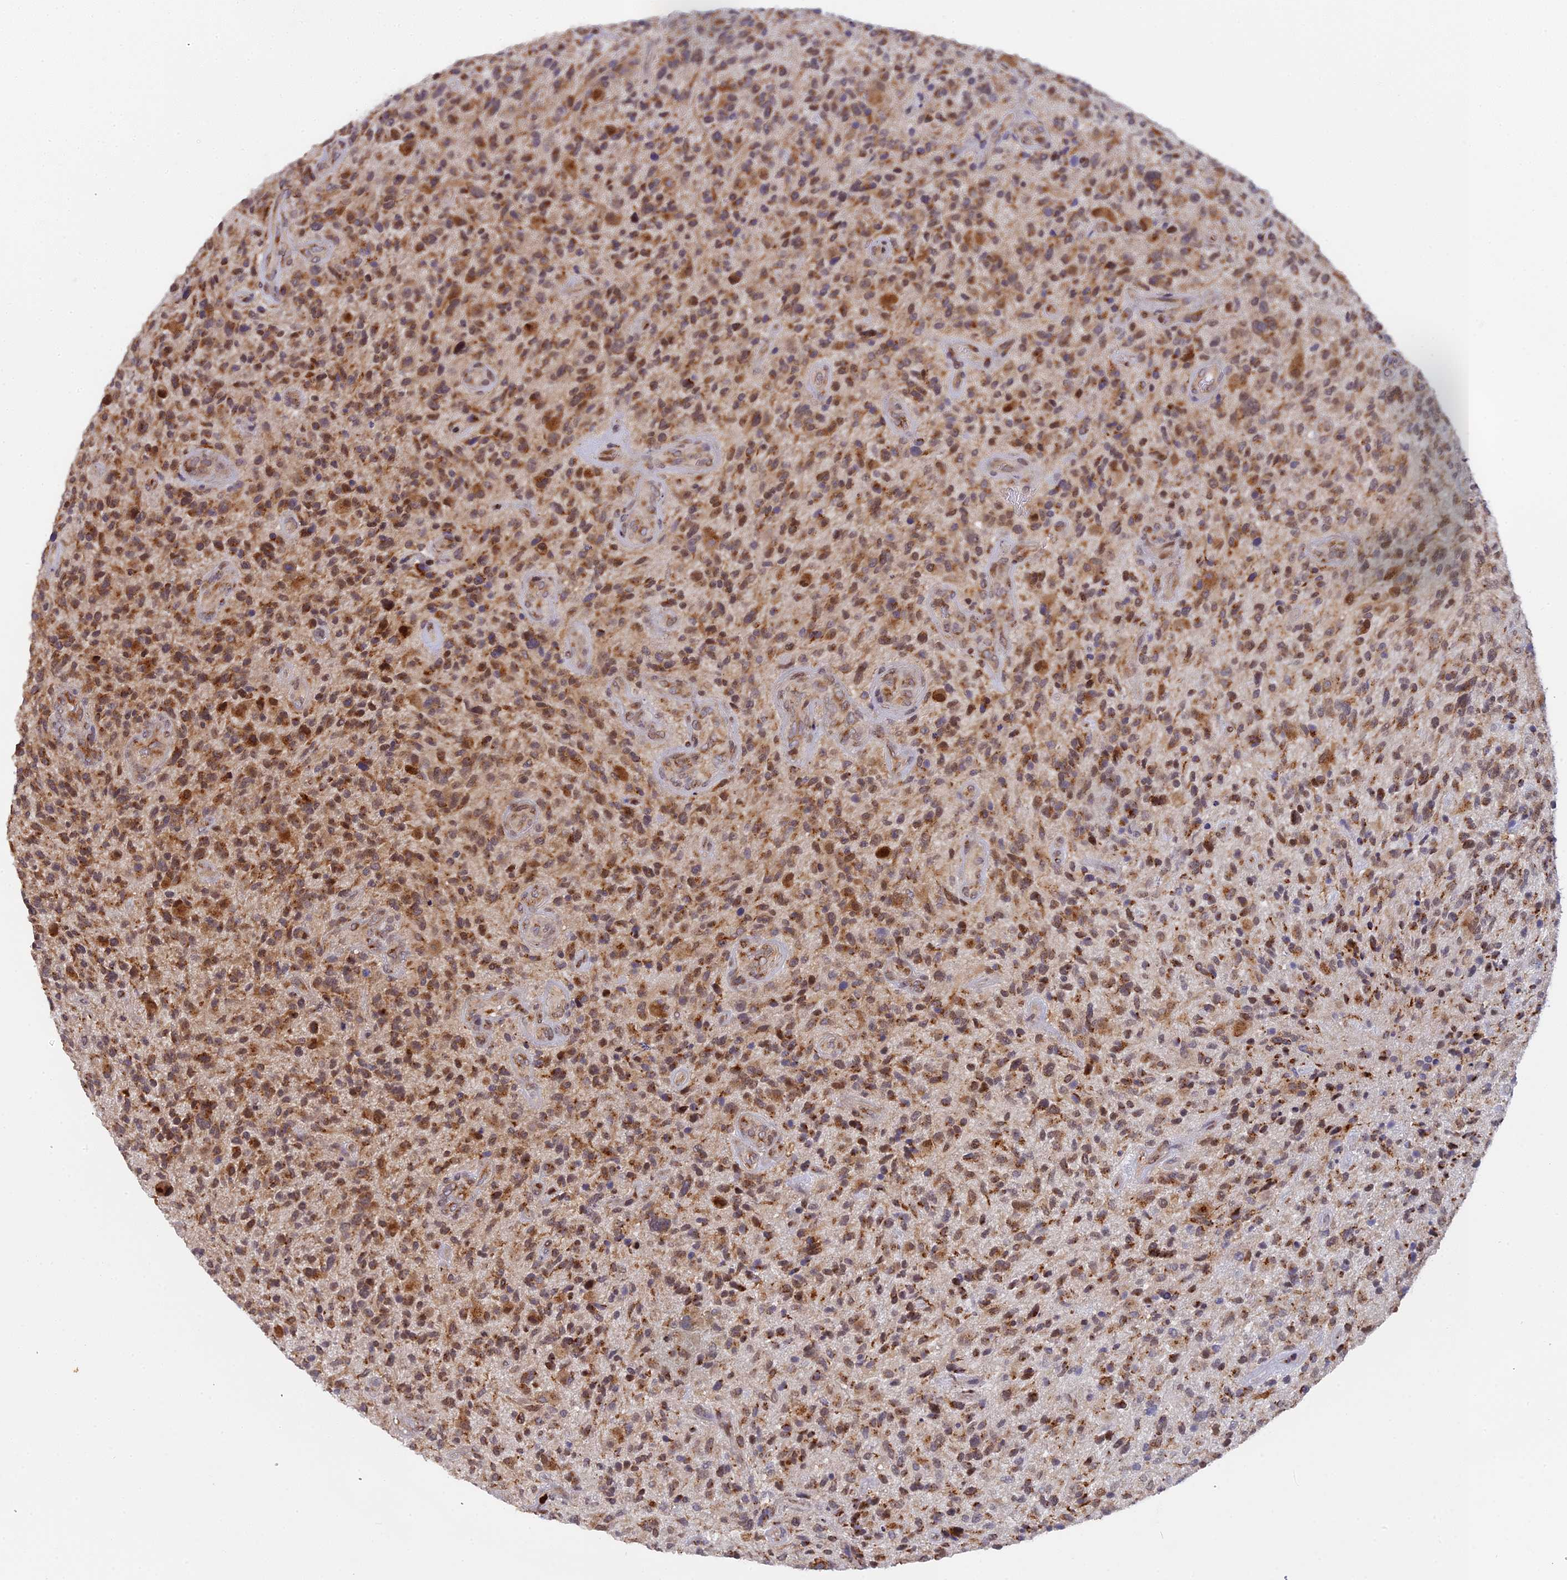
{"staining": {"intensity": "moderate", "quantity": ">75%", "location": "cytoplasmic/membranous,nuclear"}, "tissue": "glioma", "cell_type": "Tumor cells", "image_type": "cancer", "snomed": [{"axis": "morphology", "description": "Glioma, malignant, High grade"}, {"axis": "topography", "description": "Brain"}], "caption": "Glioma stained with a protein marker exhibits moderate staining in tumor cells.", "gene": "SNX17", "patient": {"sex": "male", "age": 47}}